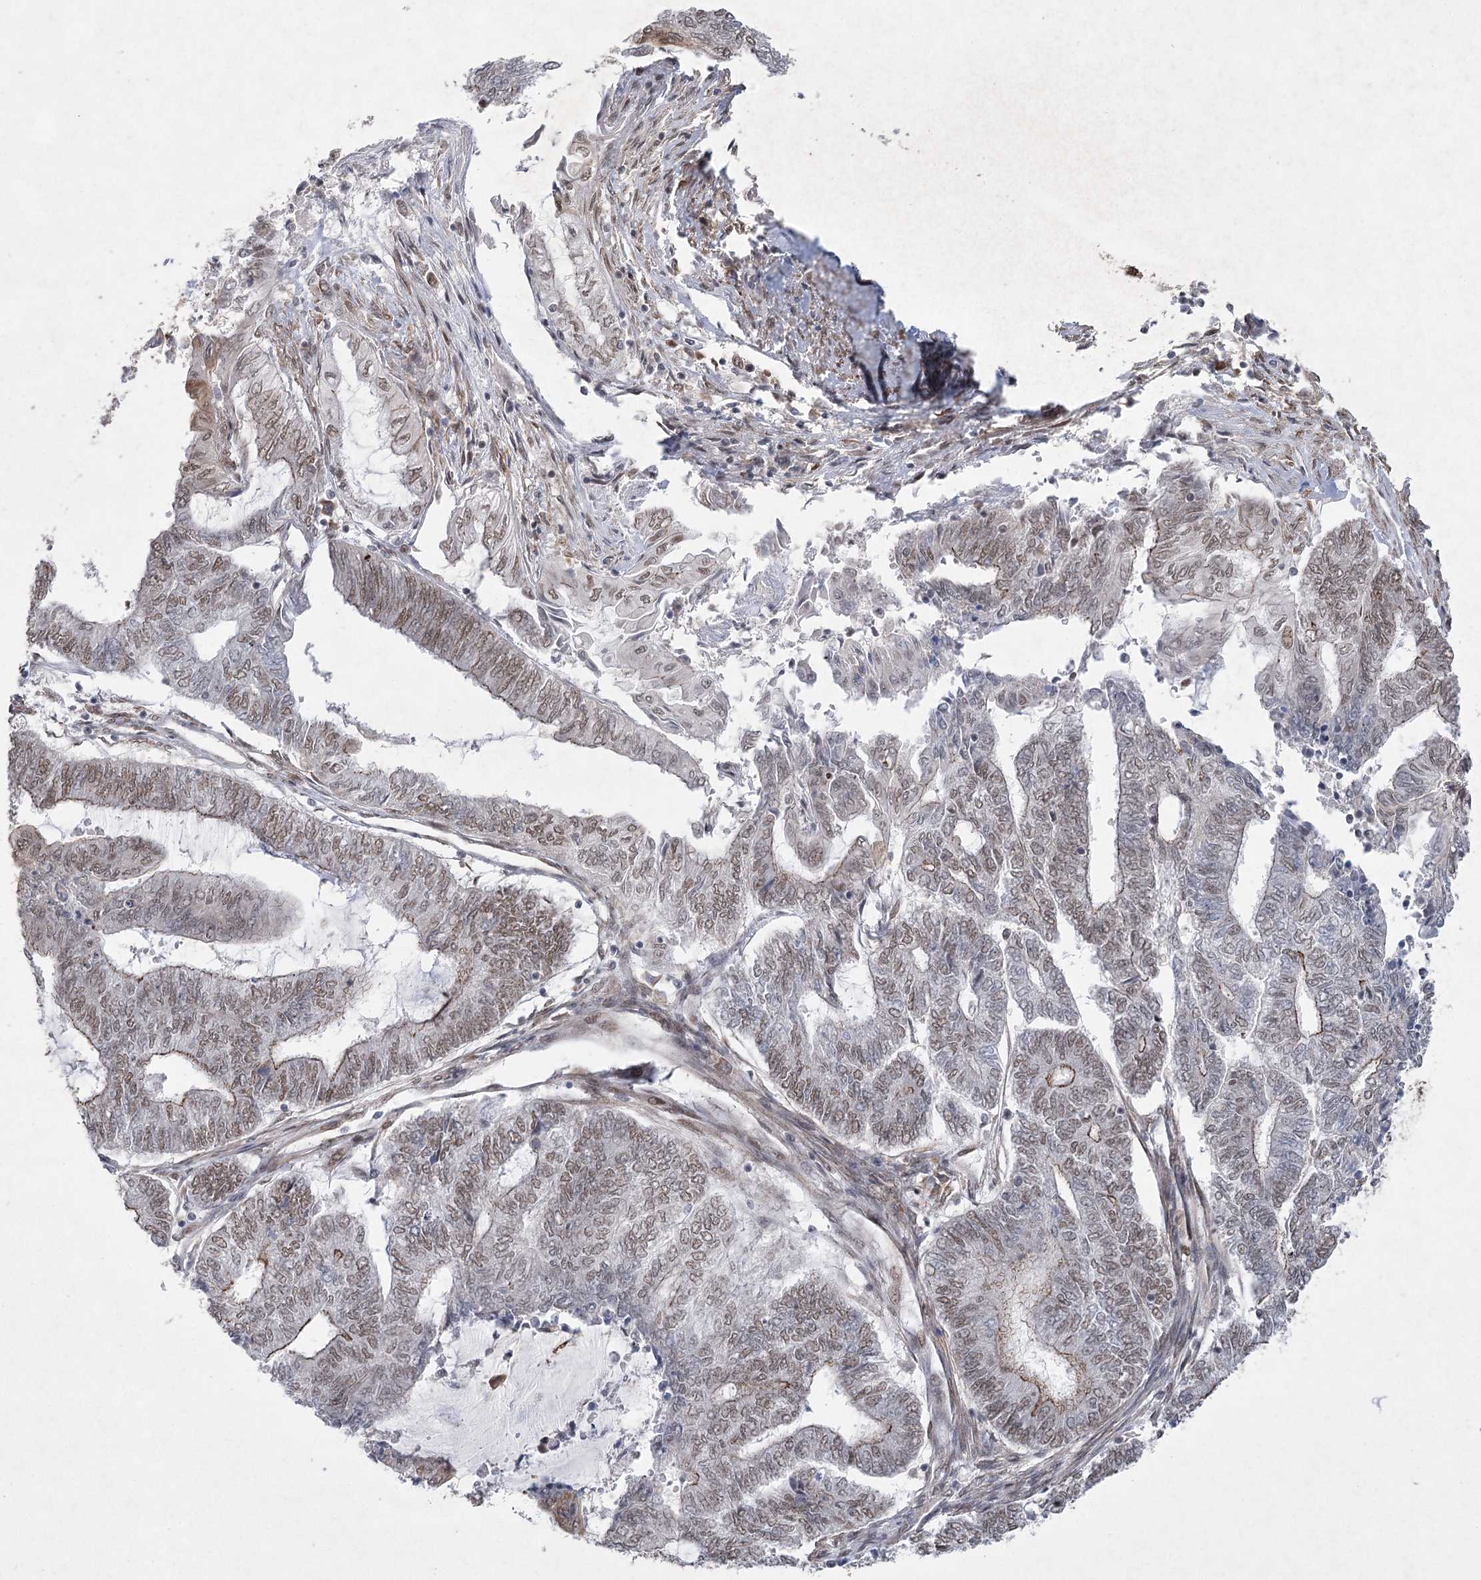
{"staining": {"intensity": "moderate", "quantity": ">75%", "location": "cytoplasmic/membranous,nuclear"}, "tissue": "endometrial cancer", "cell_type": "Tumor cells", "image_type": "cancer", "snomed": [{"axis": "morphology", "description": "Adenocarcinoma, NOS"}, {"axis": "topography", "description": "Uterus"}, {"axis": "topography", "description": "Endometrium"}], "caption": "Tumor cells show medium levels of moderate cytoplasmic/membranous and nuclear expression in about >75% of cells in adenocarcinoma (endometrial). (DAB (3,3'-diaminobenzidine) = brown stain, brightfield microscopy at high magnification).", "gene": "ZCCHC8", "patient": {"sex": "female", "age": 70}}